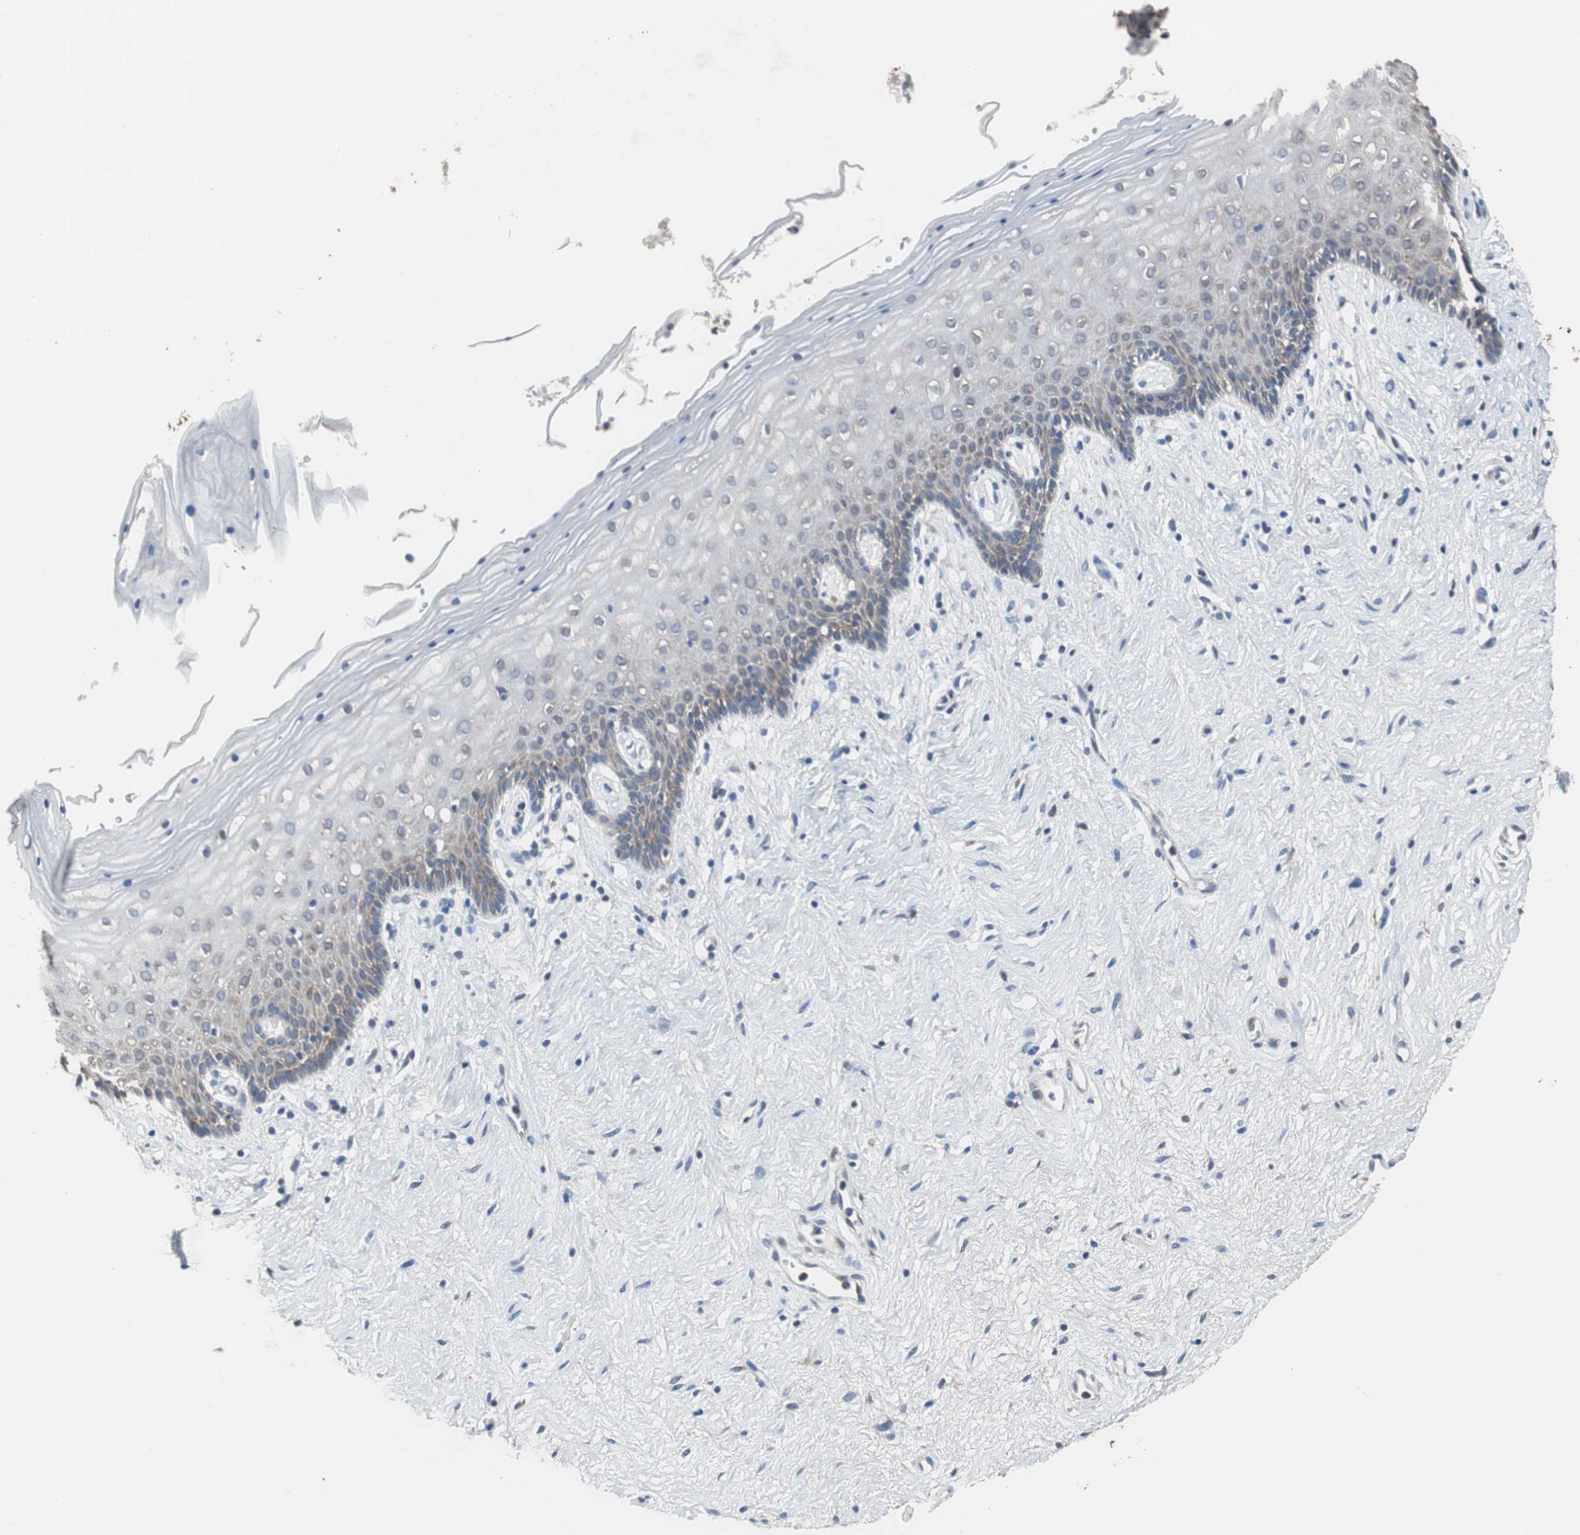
{"staining": {"intensity": "weak", "quantity": "<25%", "location": "cytoplasmic/membranous"}, "tissue": "vagina", "cell_type": "Squamous epithelial cells", "image_type": "normal", "snomed": [{"axis": "morphology", "description": "Normal tissue, NOS"}, {"axis": "topography", "description": "Vagina"}], "caption": "Immunohistochemistry (IHC) of benign vagina reveals no expression in squamous epithelial cells.", "gene": "USP10", "patient": {"sex": "female", "age": 44}}